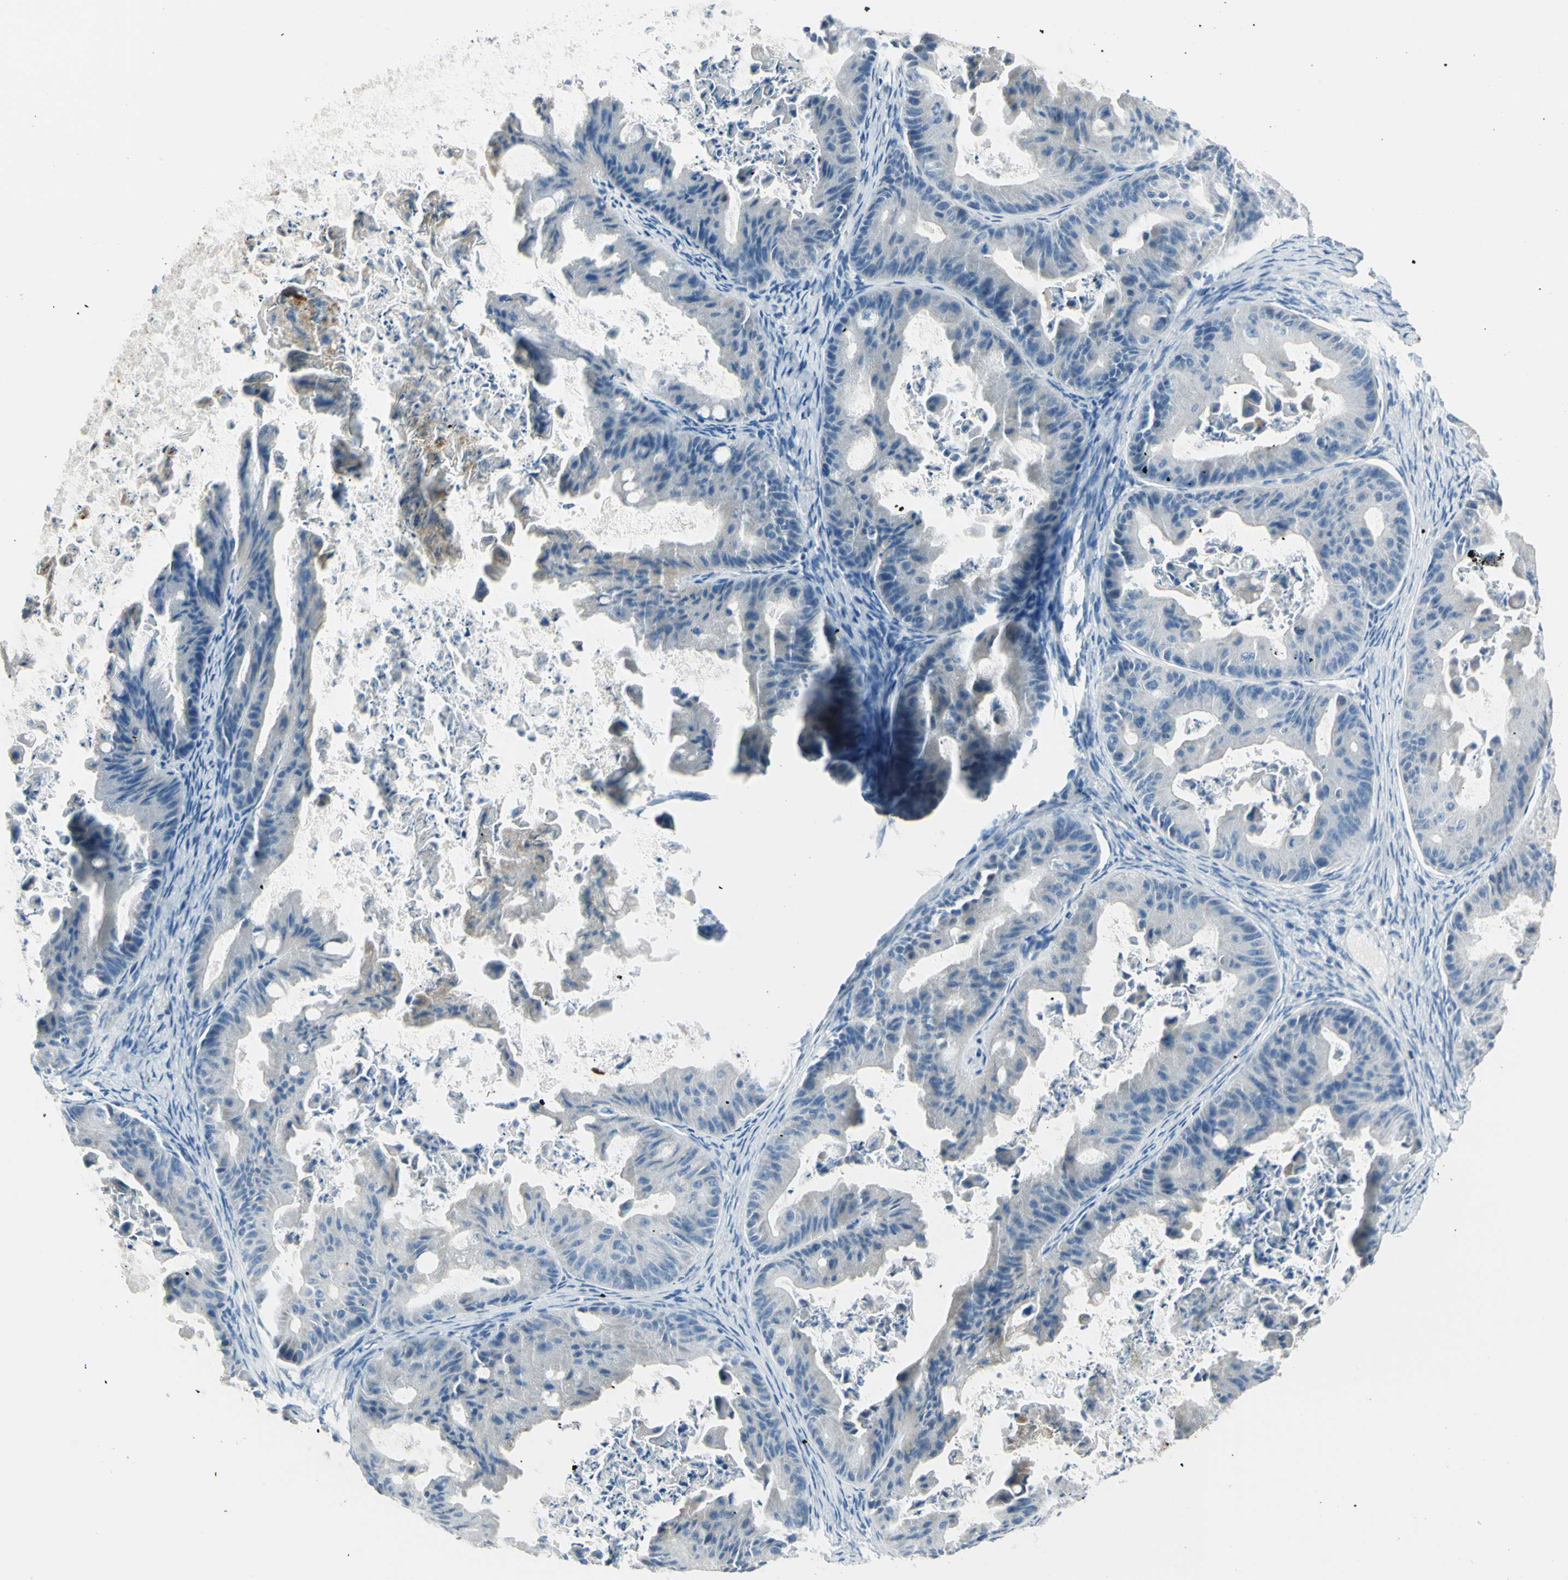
{"staining": {"intensity": "negative", "quantity": "none", "location": "none"}, "tissue": "ovarian cancer", "cell_type": "Tumor cells", "image_type": "cancer", "snomed": [{"axis": "morphology", "description": "Cystadenocarcinoma, mucinous, NOS"}, {"axis": "topography", "description": "Ovary"}], "caption": "High power microscopy photomicrograph of an immunohistochemistry histopathology image of ovarian cancer, revealing no significant expression in tumor cells. (Brightfield microscopy of DAB IHC at high magnification).", "gene": "DLG4", "patient": {"sex": "female", "age": 37}}